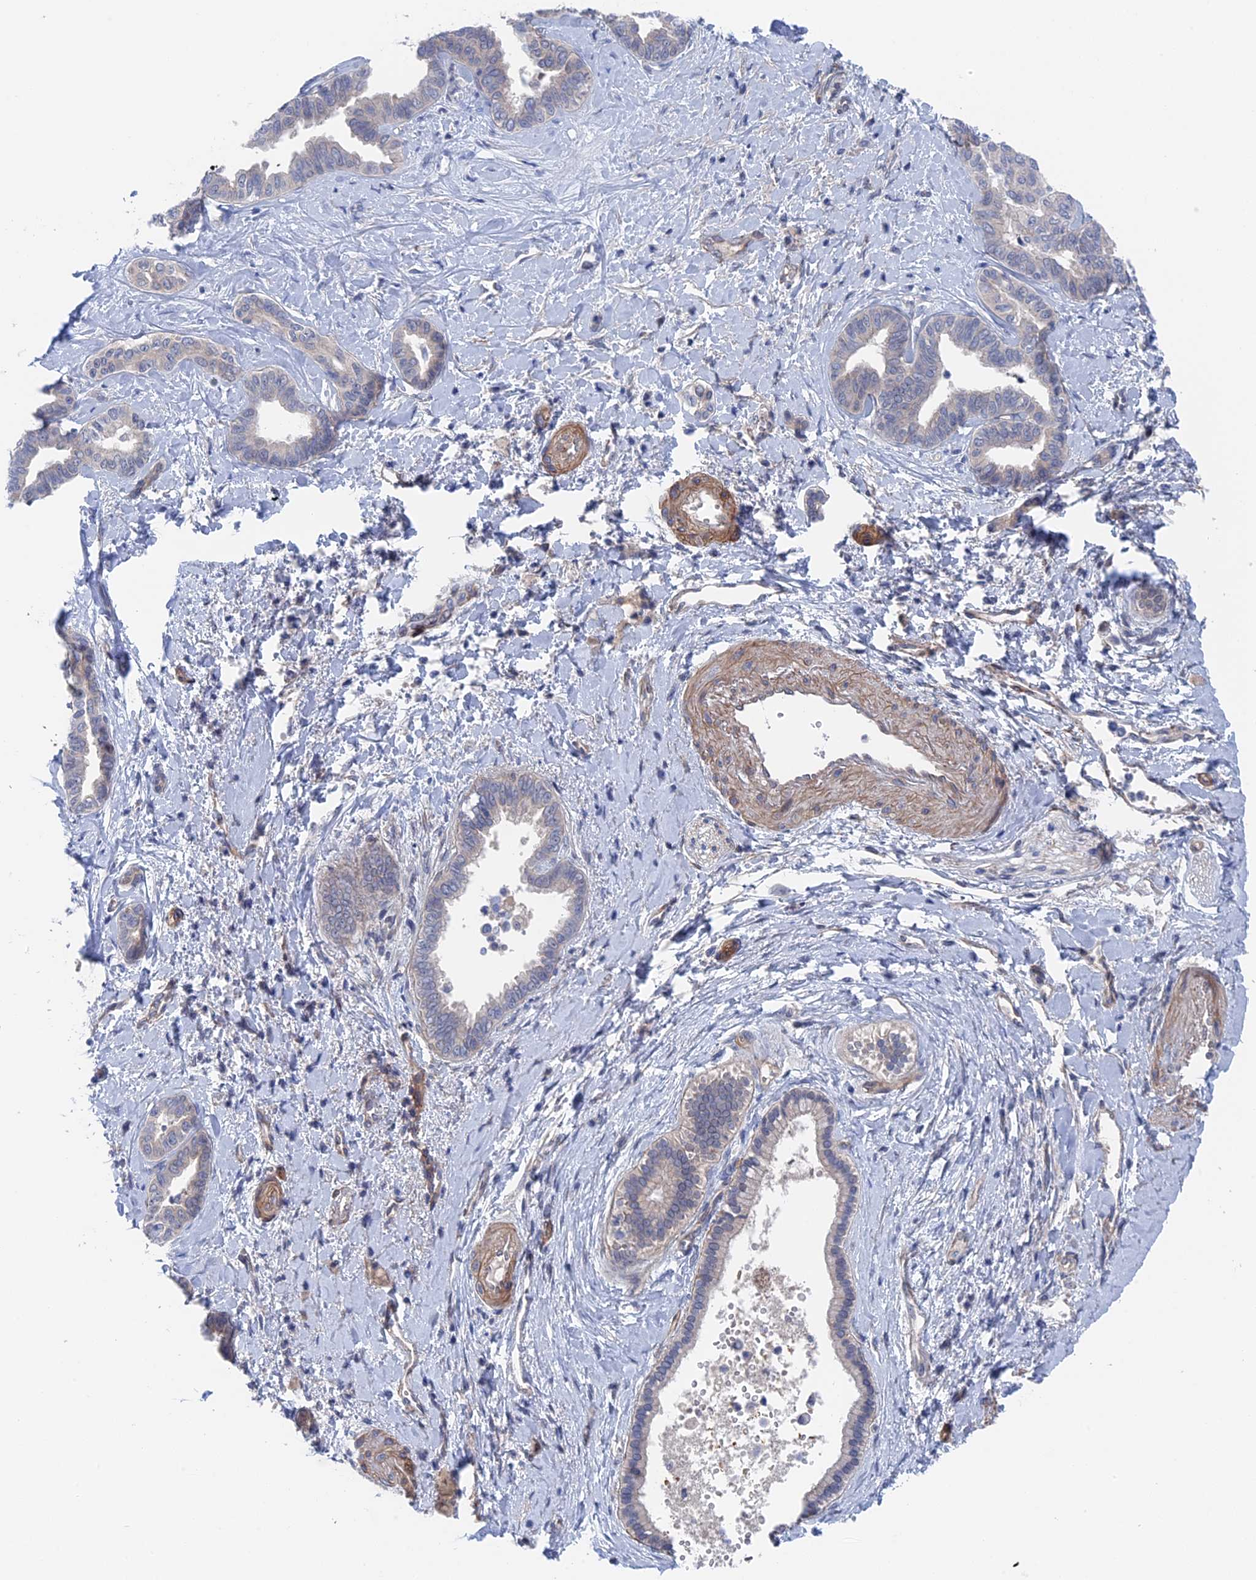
{"staining": {"intensity": "negative", "quantity": "none", "location": "none"}, "tissue": "liver cancer", "cell_type": "Tumor cells", "image_type": "cancer", "snomed": [{"axis": "morphology", "description": "Cholangiocarcinoma"}, {"axis": "topography", "description": "Liver"}], "caption": "The photomicrograph reveals no staining of tumor cells in liver cancer.", "gene": "MTHFSD", "patient": {"sex": "female", "age": 77}}